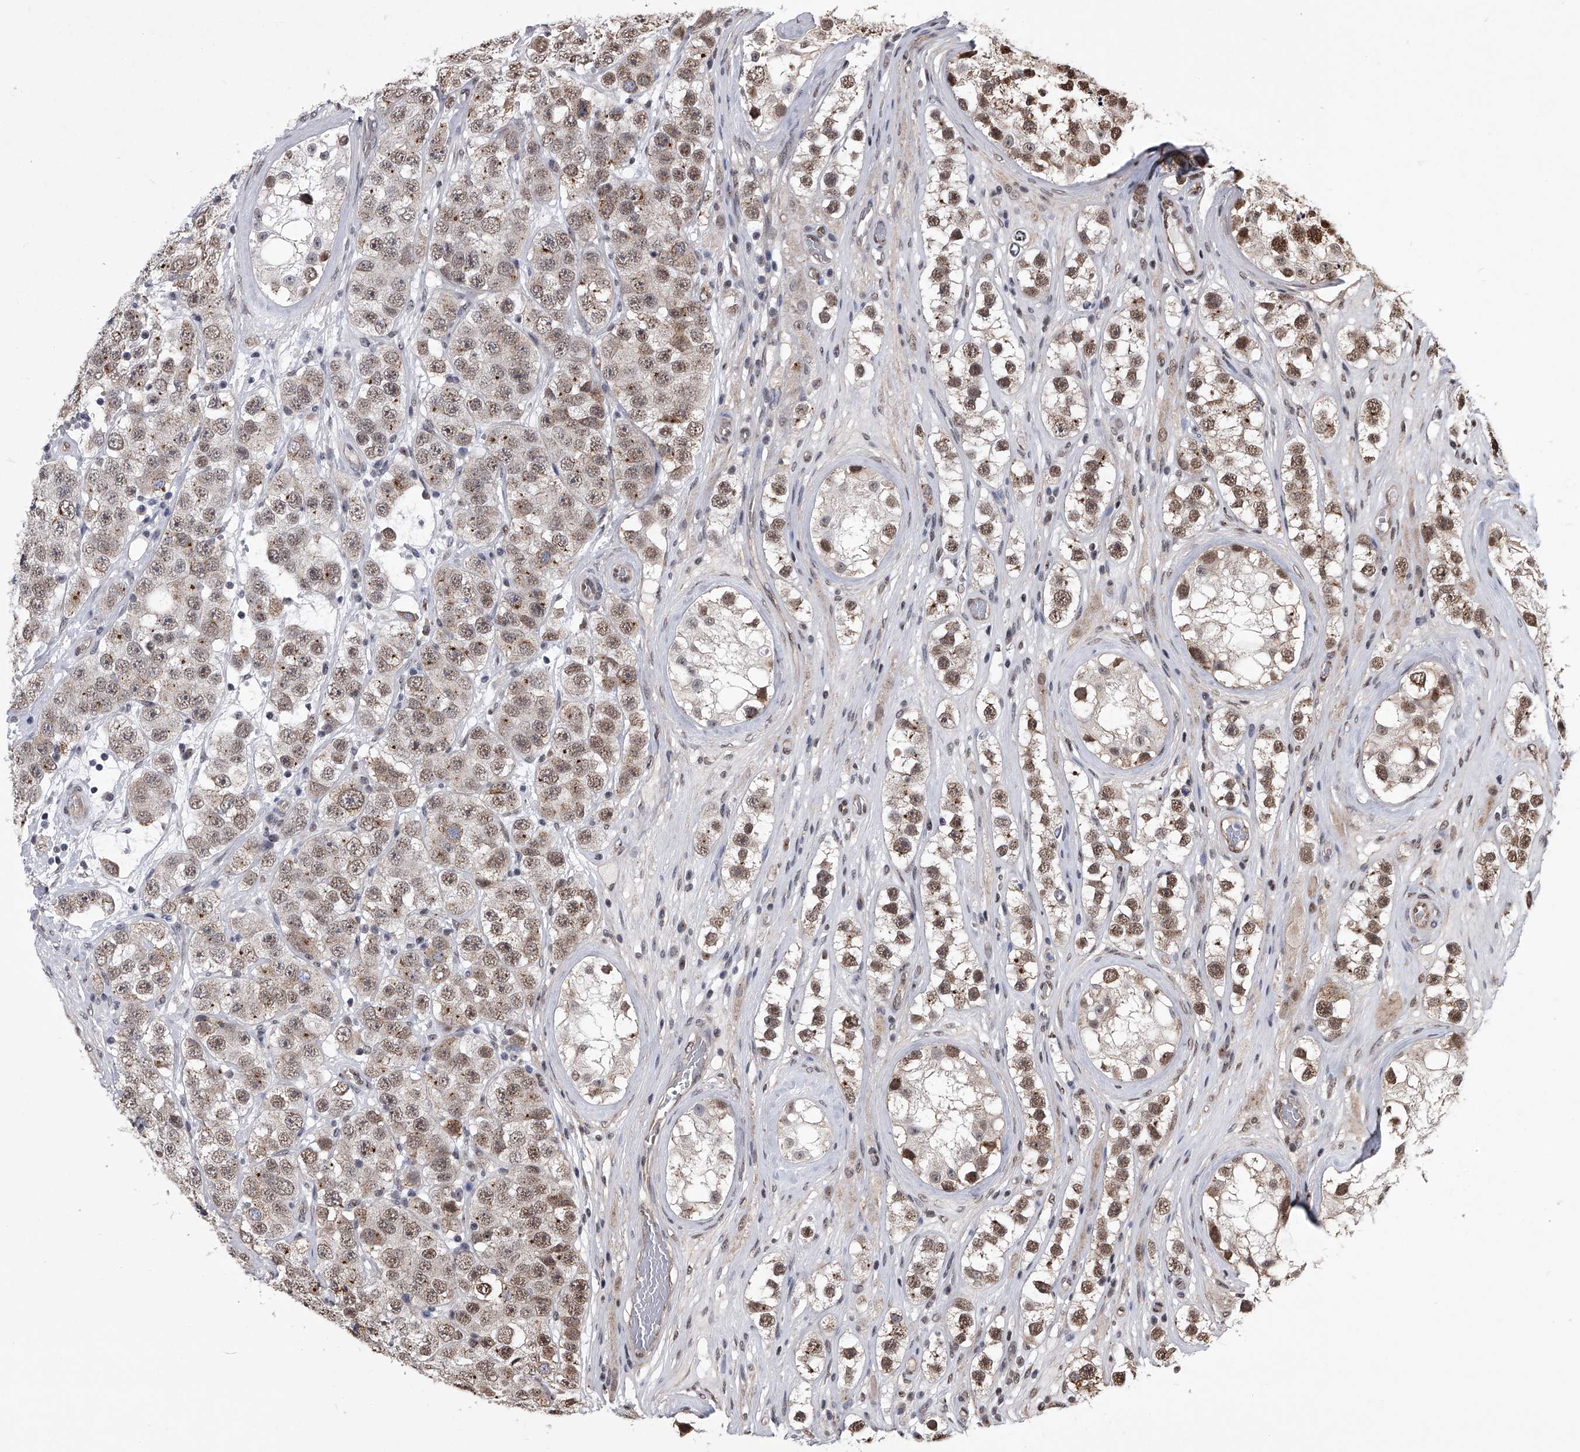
{"staining": {"intensity": "weak", "quantity": ">75%", "location": "nuclear"}, "tissue": "testis cancer", "cell_type": "Tumor cells", "image_type": "cancer", "snomed": [{"axis": "morphology", "description": "Seminoma, NOS"}, {"axis": "topography", "description": "Testis"}], "caption": "An image of testis seminoma stained for a protein reveals weak nuclear brown staining in tumor cells. (Brightfield microscopy of DAB IHC at high magnification).", "gene": "ZNF76", "patient": {"sex": "male", "age": 28}}